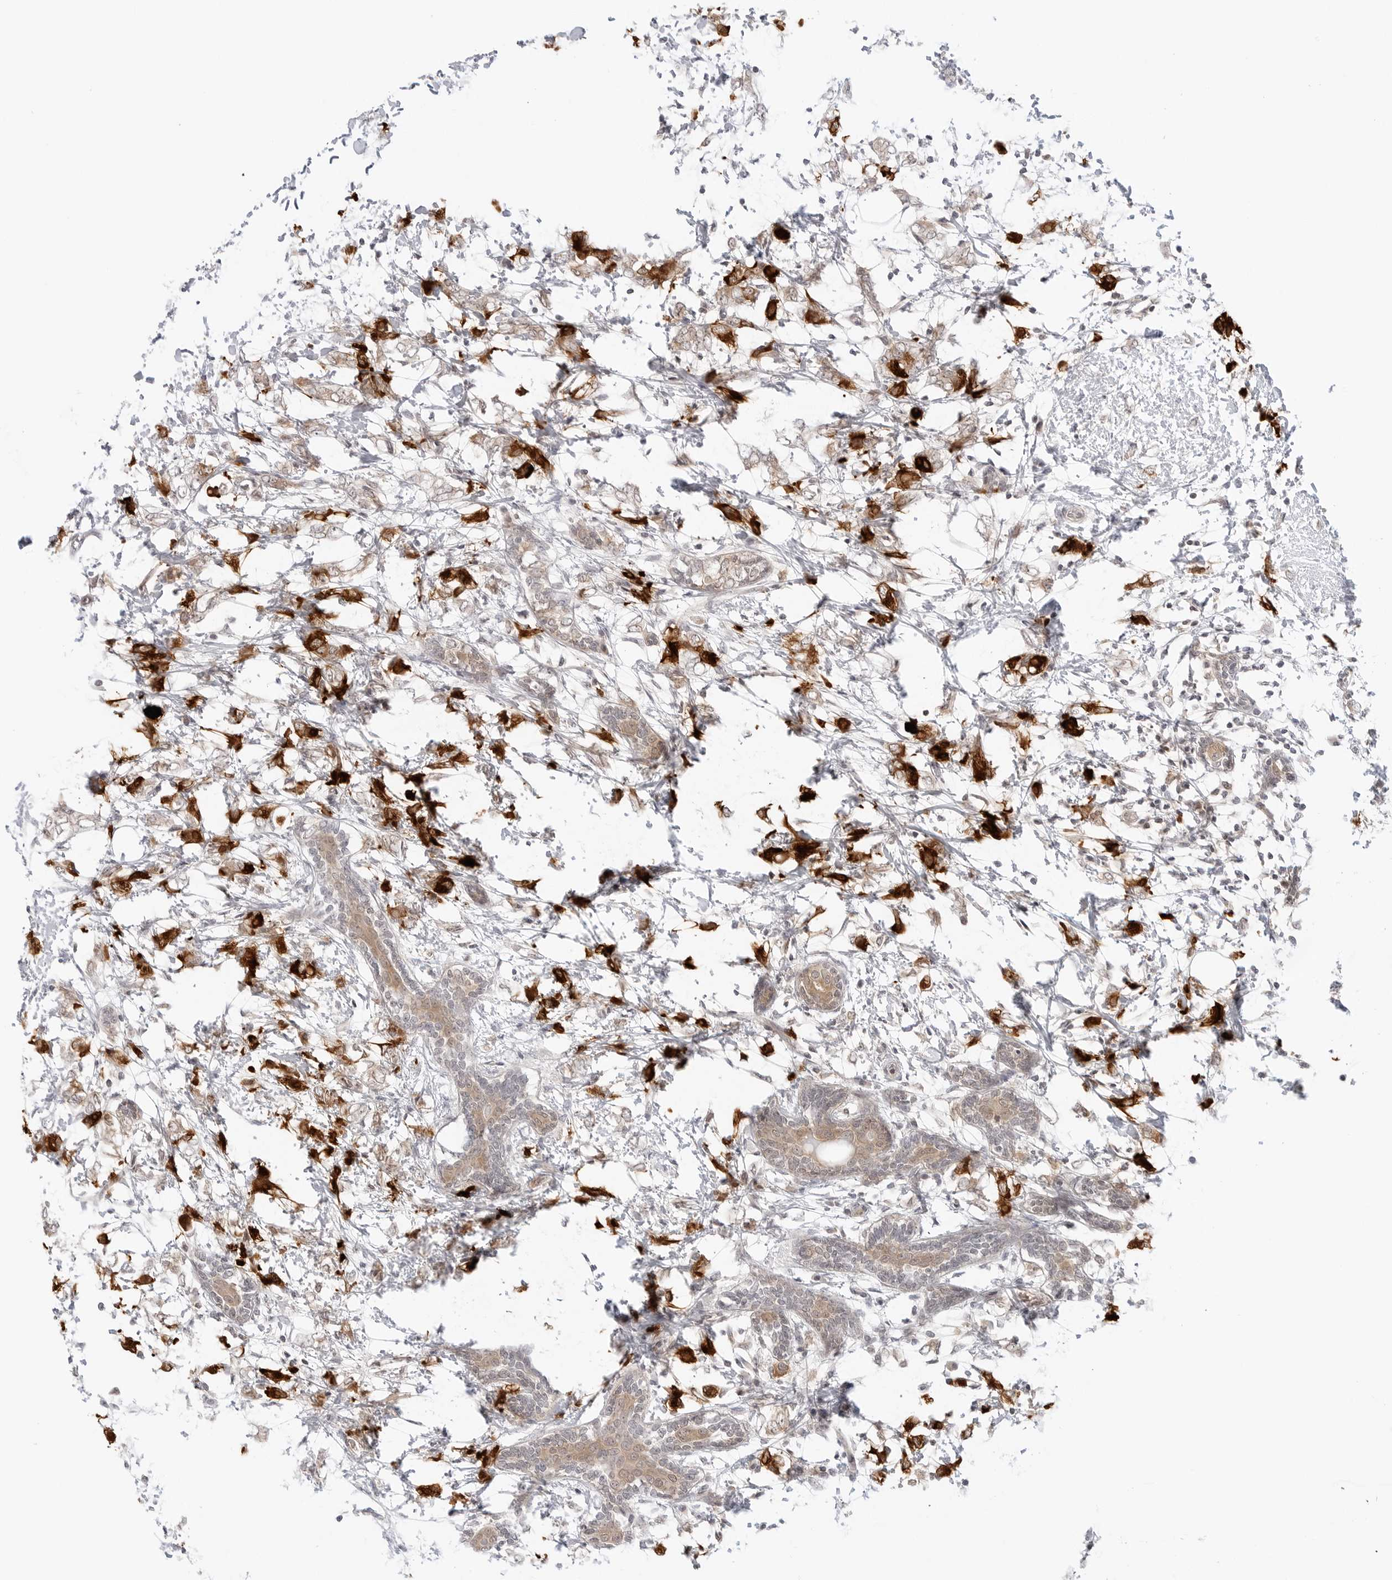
{"staining": {"intensity": "strong", "quantity": ">75%", "location": "cytoplasmic/membranous"}, "tissue": "breast cancer", "cell_type": "Tumor cells", "image_type": "cancer", "snomed": [{"axis": "morphology", "description": "Normal tissue, NOS"}, {"axis": "morphology", "description": "Lobular carcinoma"}, {"axis": "topography", "description": "Breast"}], "caption": "Protein staining of breast lobular carcinoma tissue demonstrates strong cytoplasmic/membranous staining in about >75% of tumor cells.", "gene": "NUDC", "patient": {"sex": "female", "age": 47}}